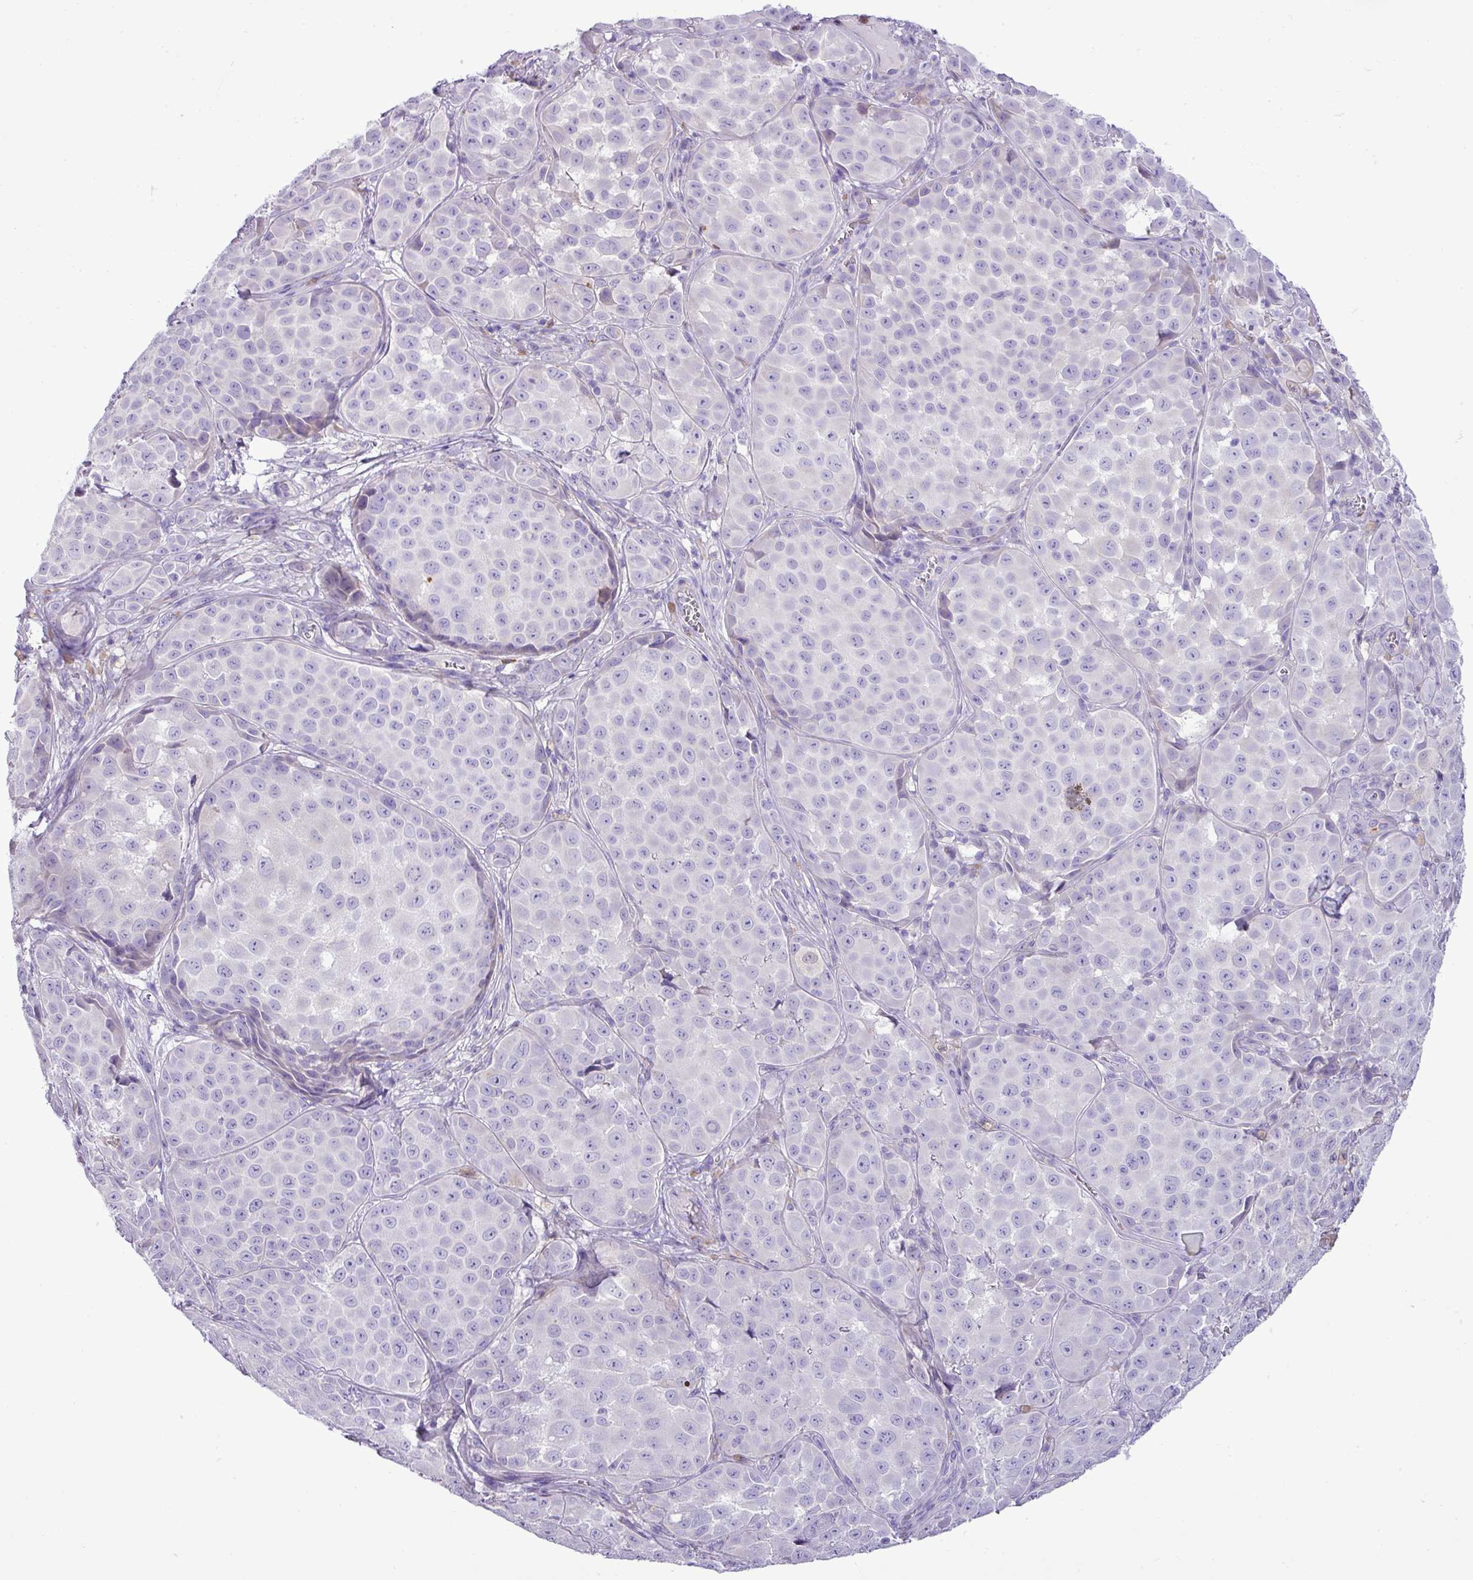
{"staining": {"intensity": "negative", "quantity": "none", "location": "none"}, "tissue": "melanoma", "cell_type": "Tumor cells", "image_type": "cancer", "snomed": [{"axis": "morphology", "description": "Malignant melanoma, NOS"}, {"axis": "topography", "description": "Skin"}], "caption": "Tumor cells are negative for brown protein staining in malignant melanoma. (DAB immunohistochemistry (IHC) with hematoxylin counter stain).", "gene": "ZSCAN5A", "patient": {"sex": "male", "age": 64}}